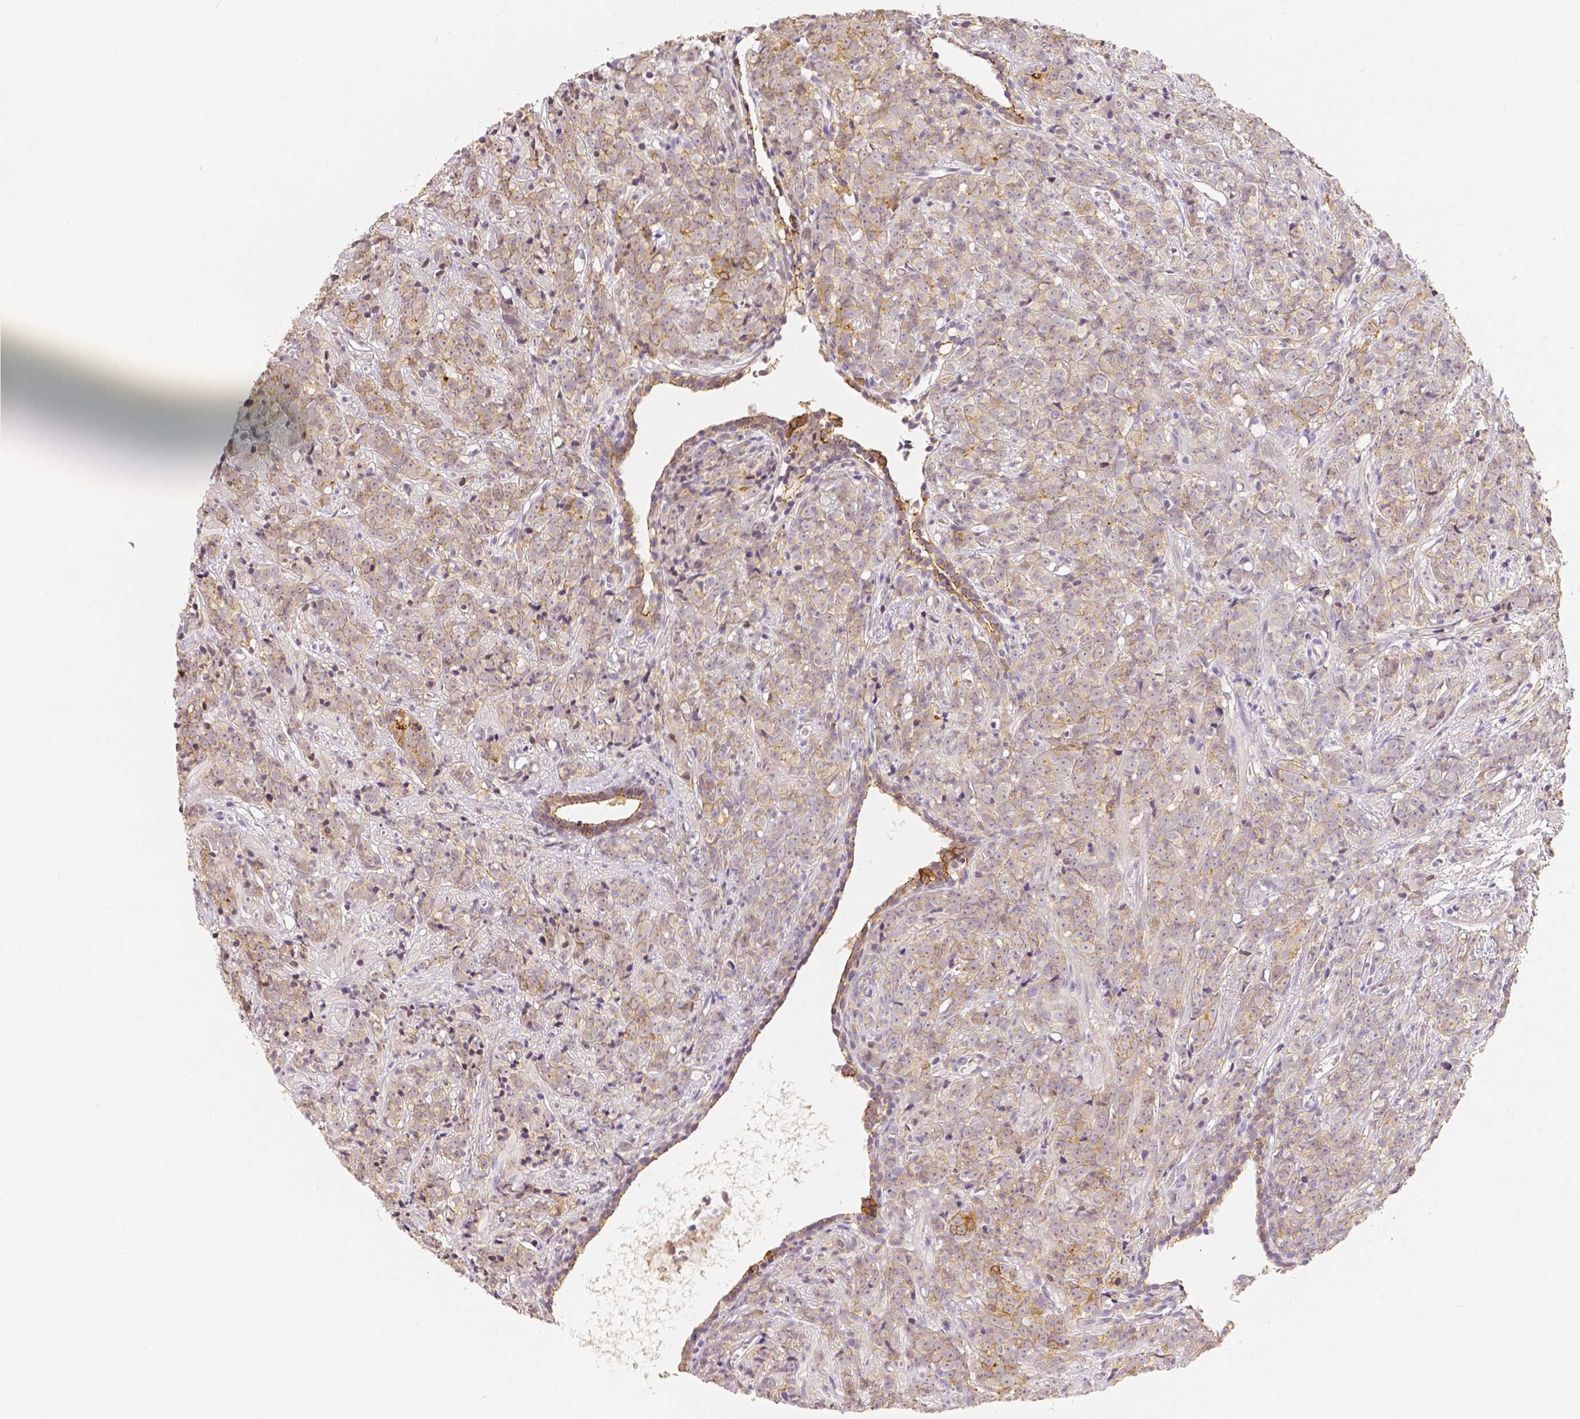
{"staining": {"intensity": "weak", "quantity": ">75%", "location": "cytoplasmic/membranous"}, "tissue": "prostate cancer", "cell_type": "Tumor cells", "image_type": "cancer", "snomed": [{"axis": "morphology", "description": "Adenocarcinoma, High grade"}, {"axis": "topography", "description": "Prostate"}], "caption": "Weak cytoplasmic/membranous expression for a protein is seen in about >75% of tumor cells of prostate cancer (adenocarcinoma (high-grade)) using IHC.", "gene": "OCLN", "patient": {"sex": "male", "age": 81}}